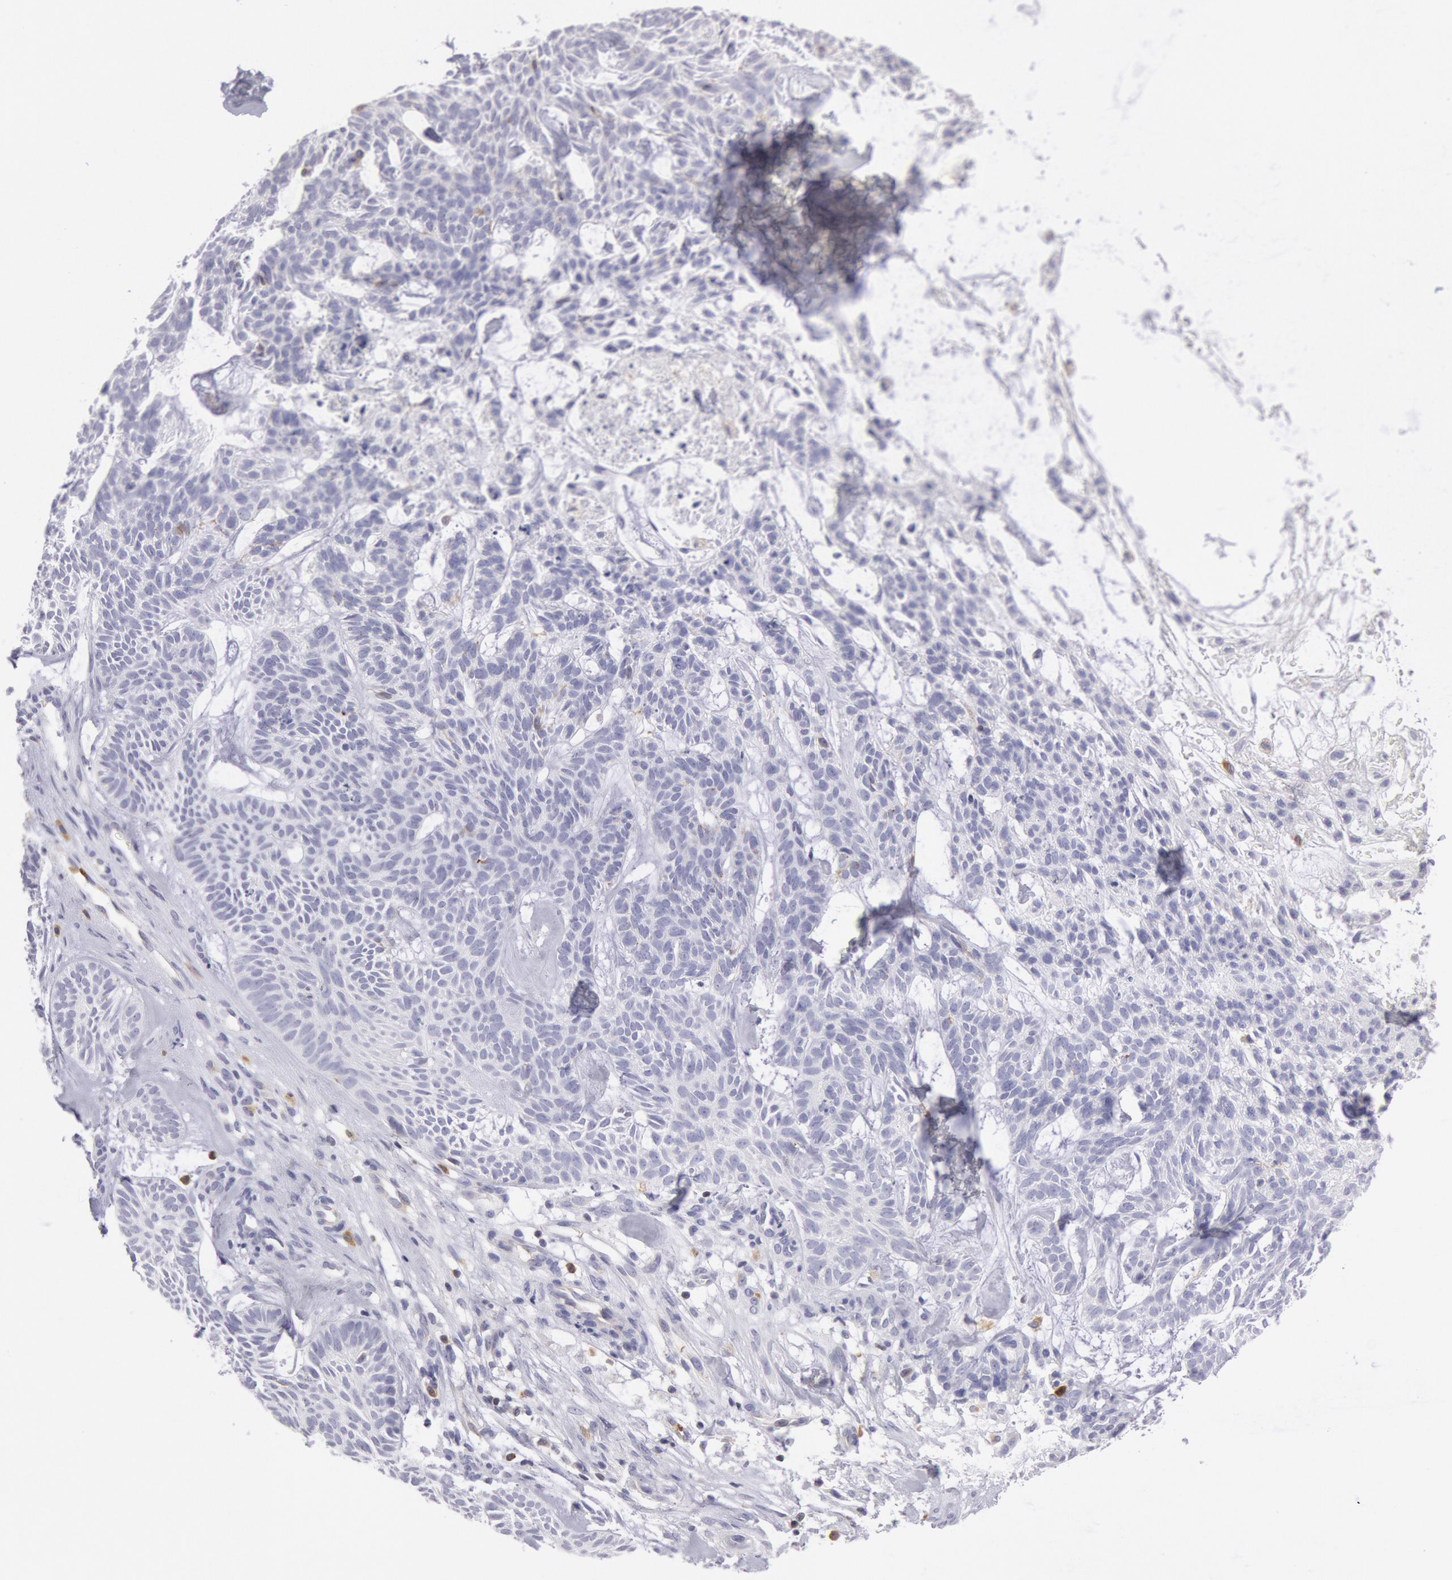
{"staining": {"intensity": "negative", "quantity": "none", "location": "none"}, "tissue": "skin cancer", "cell_type": "Tumor cells", "image_type": "cancer", "snomed": [{"axis": "morphology", "description": "Basal cell carcinoma"}, {"axis": "topography", "description": "Skin"}], "caption": "The micrograph demonstrates no significant positivity in tumor cells of skin cancer.", "gene": "RAB27A", "patient": {"sex": "male", "age": 75}}